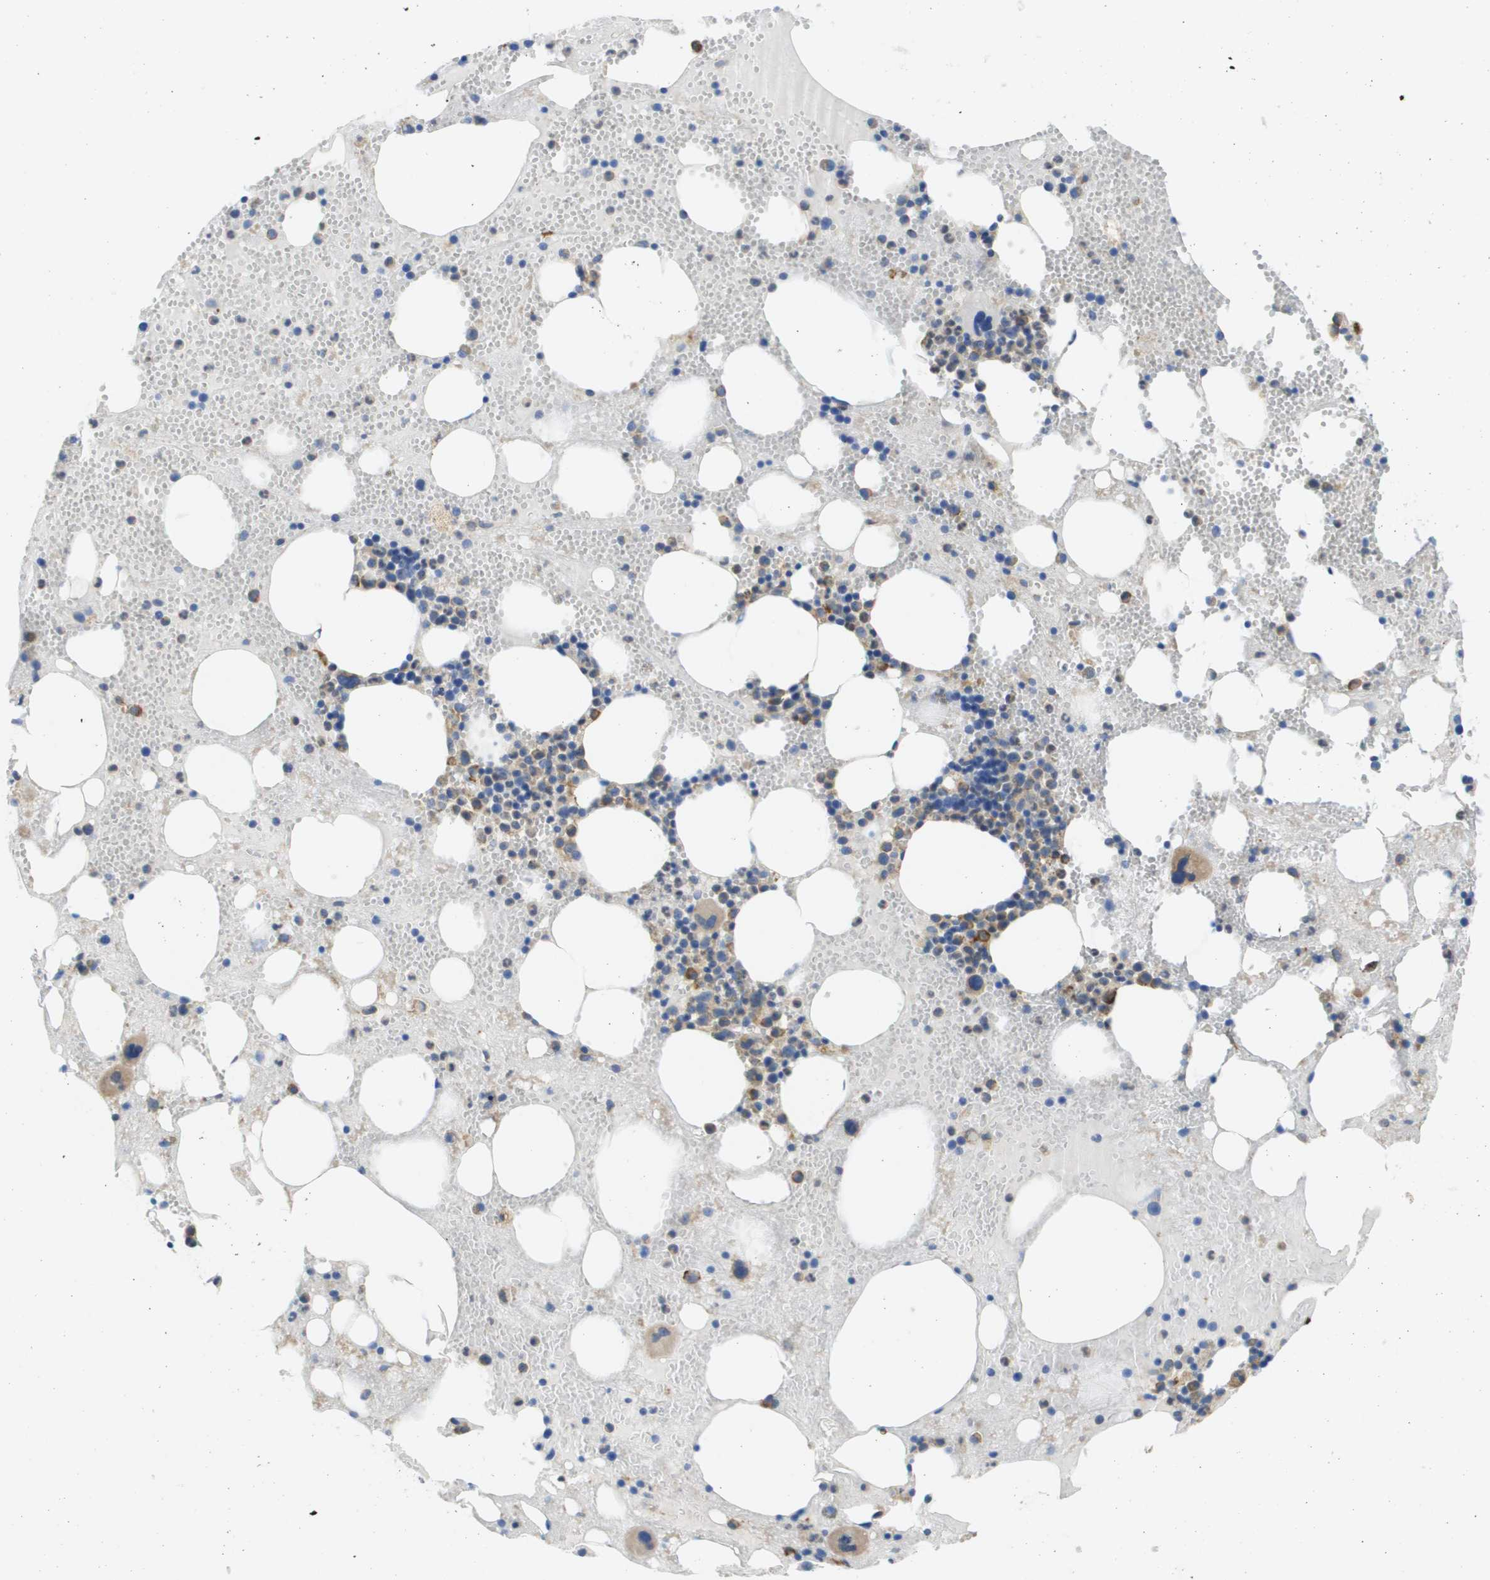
{"staining": {"intensity": "weak", "quantity": "25%-75%", "location": "cytoplasmic/membranous"}, "tissue": "bone marrow", "cell_type": "Hematopoietic cells", "image_type": "normal", "snomed": [{"axis": "morphology", "description": "Normal tissue, NOS"}, {"axis": "morphology", "description": "Inflammation, NOS"}, {"axis": "topography", "description": "Bone marrow"}], "caption": "Weak cytoplasmic/membranous expression is appreciated in about 25%-75% of hematopoietic cells in normal bone marrow. (DAB (3,3'-diaminobenzidine) IHC with brightfield microscopy, high magnification).", "gene": "SDR42E1", "patient": {"sex": "female", "age": 78}}